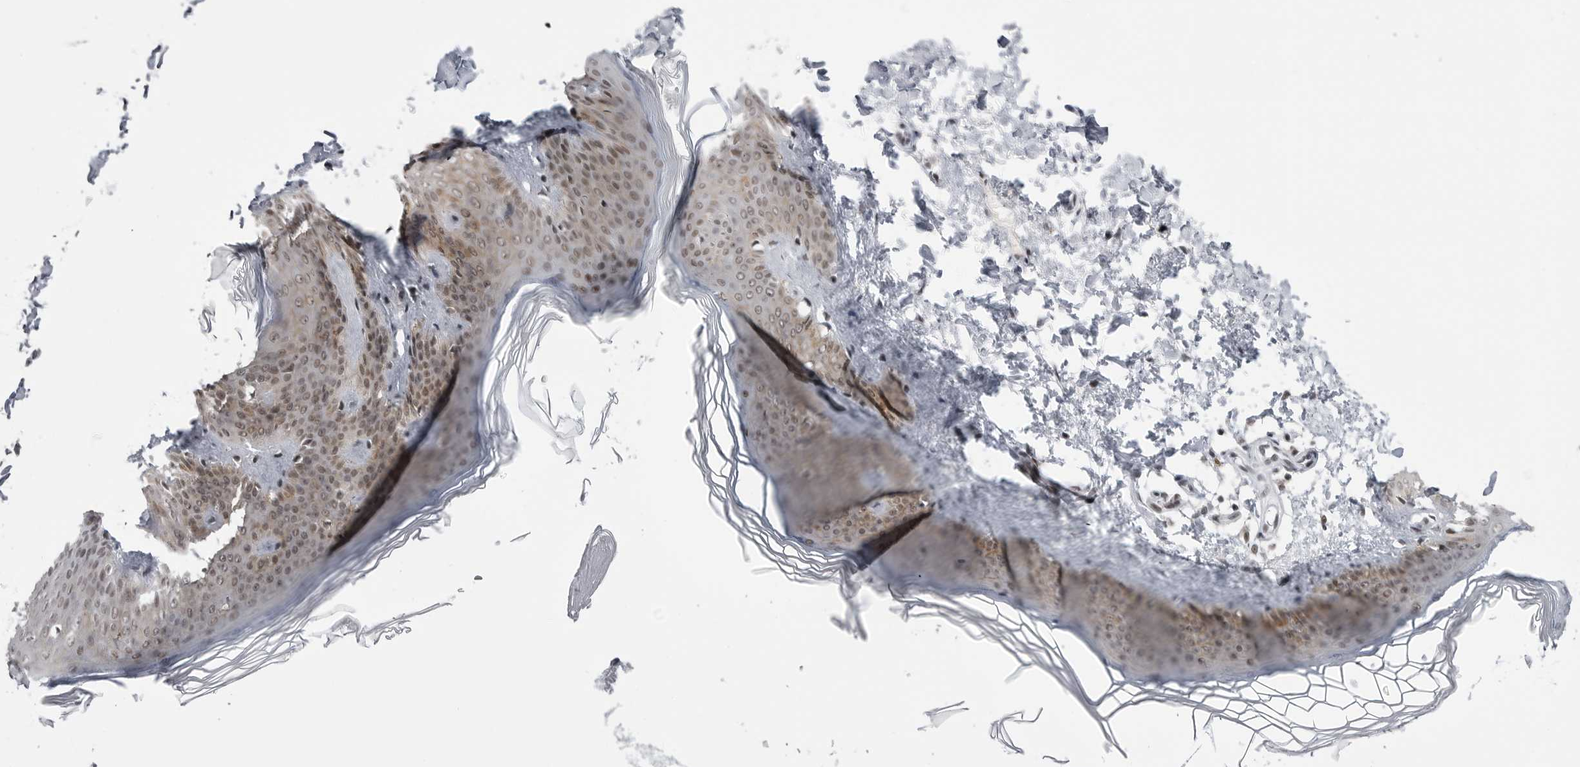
{"staining": {"intensity": "moderate", "quantity": "25%-75%", "location": "nuclear"}, "tissue": "skin", "cell_type": "Fibroblasts", "image_type": "normal", "snomed": [{"axis": "morphology", "description": "Normal tissue, NOS"}, {"axis": "topography", "description": "Skin"}], "caption": "The micrograph exhibits a brown stain indicating the presence of a protein in the nuclear of fibroblasts in skin. (DAB (3,3'-diaminobenzidine) = brown stain, brightfield microscopy at high magnification).", "gene": "TRIM66", "patient": {"sex": "female", "age": 27}}